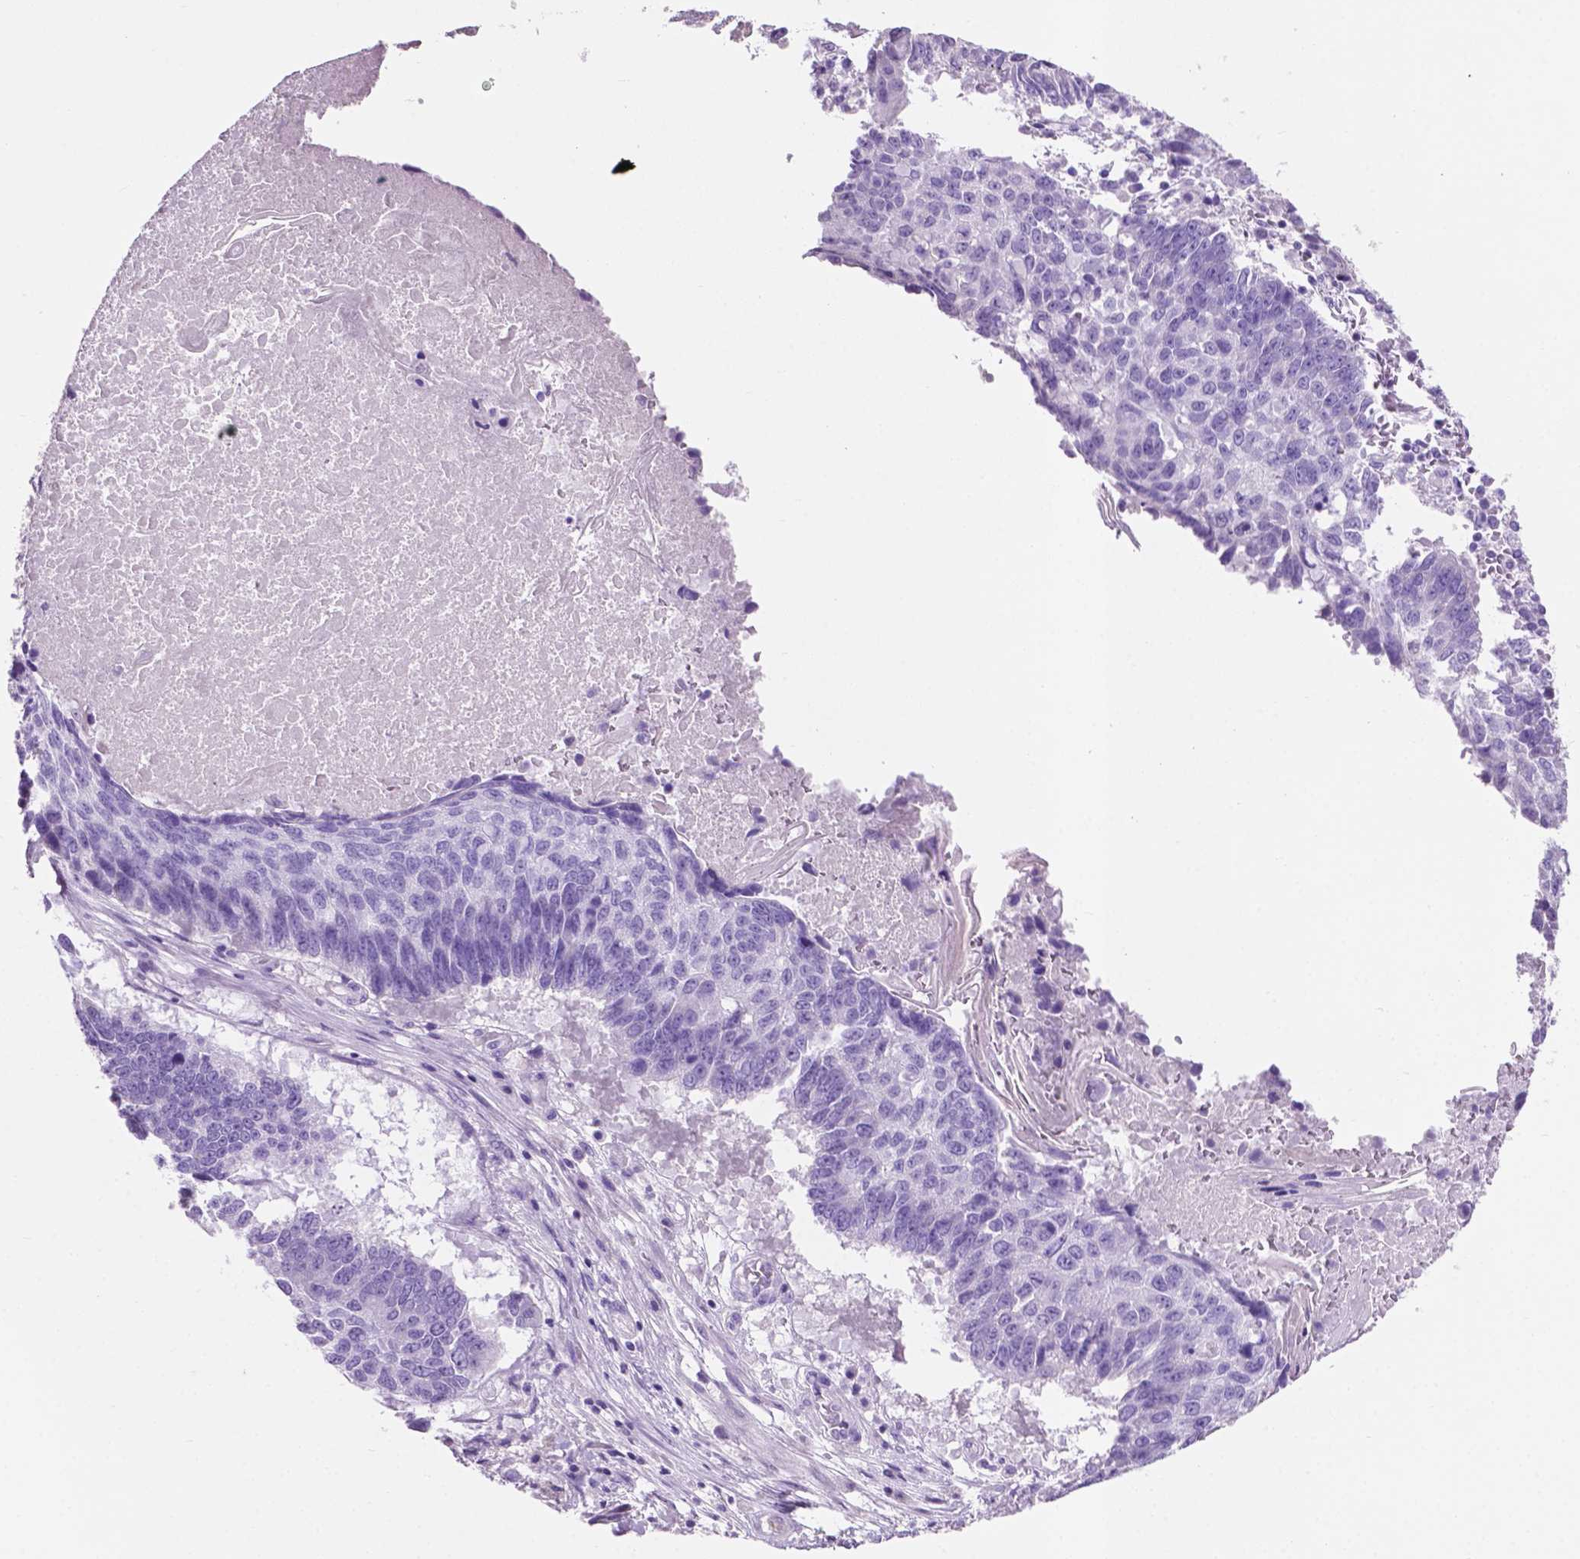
{"staining": {"intensity": "negative", "quantity": "none", "location": "none"}, "tissue": "lung cancer", "cell_type": "Tumor cells", "image_type": "cancer", "snomed": [{"axis": "morphology", "description": "Squamous cell carcinoma, NOS"}, {"axis": "topography", "description": "Lung"}], "caption": "A micrograph of squamous cell carcinoma (lung) stained for a protein demonstrates no brown staining in tumor cells.", "gene": "CLDN17", "patient": {"sex": "male", "age": 73}}